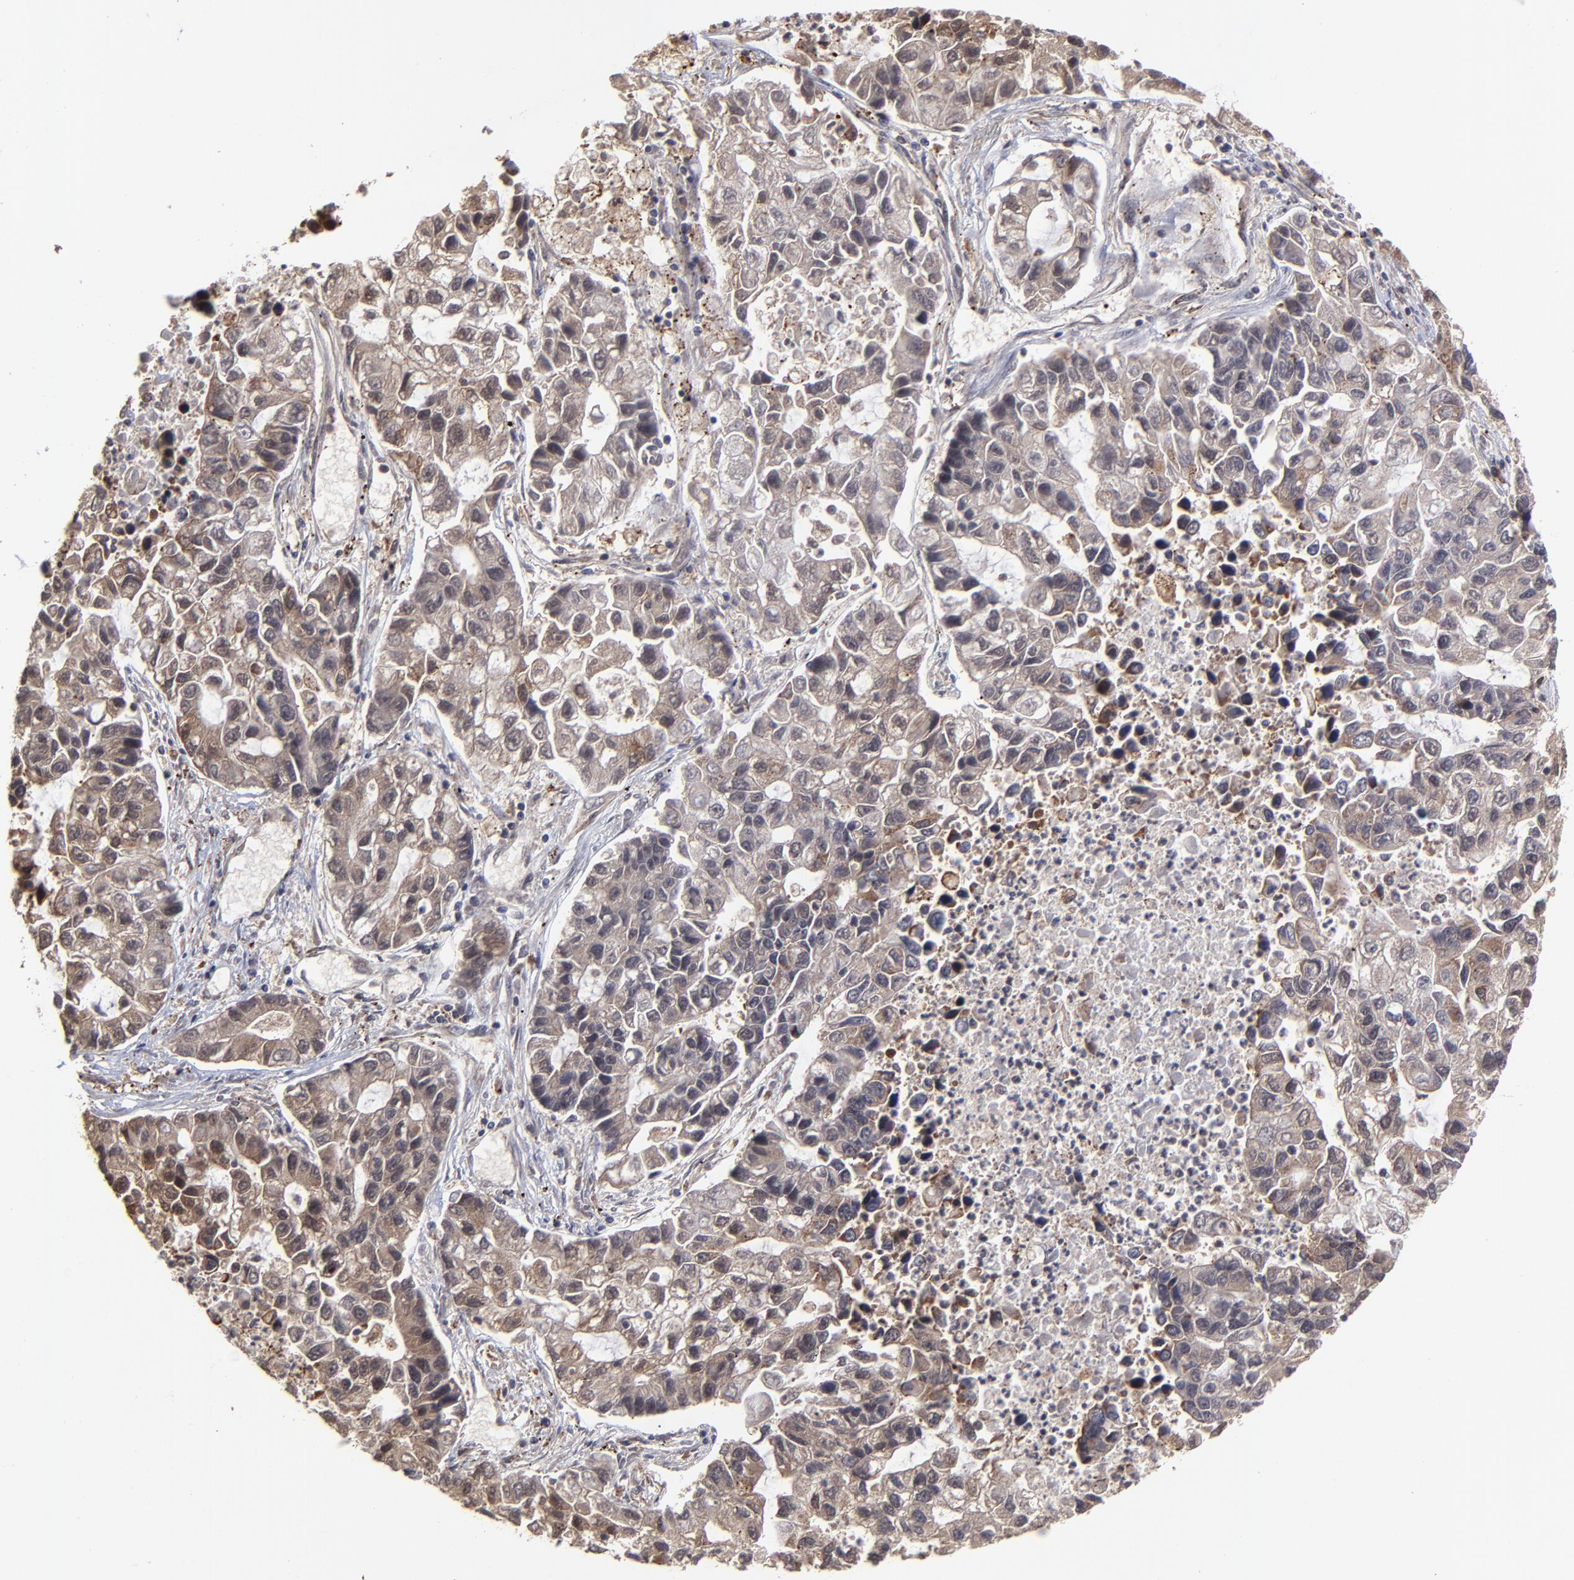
{"staining": {"intensity": "moderate", "quantity": ">75%", "location": "cytoplasmic/membranous"}, "tissue": "lung cancer", "cell_type": "Tumor cells", "image_type": "cancer", "snomed": [{"axis": "morphology", "description": "Adenocarcinoma, NOS"}, {"axis": "topography", "description": "Lung"}], "caption": "A micrograph showing moderate cytoplasmic/membranous positivity in approximately >75% of tumor cells in lung cancer (adenocarcinoma), as visualized by brown immunohistochemical staining.", "gene": "UBE2L6", "patient": {"sex": "female", "age": 51}}